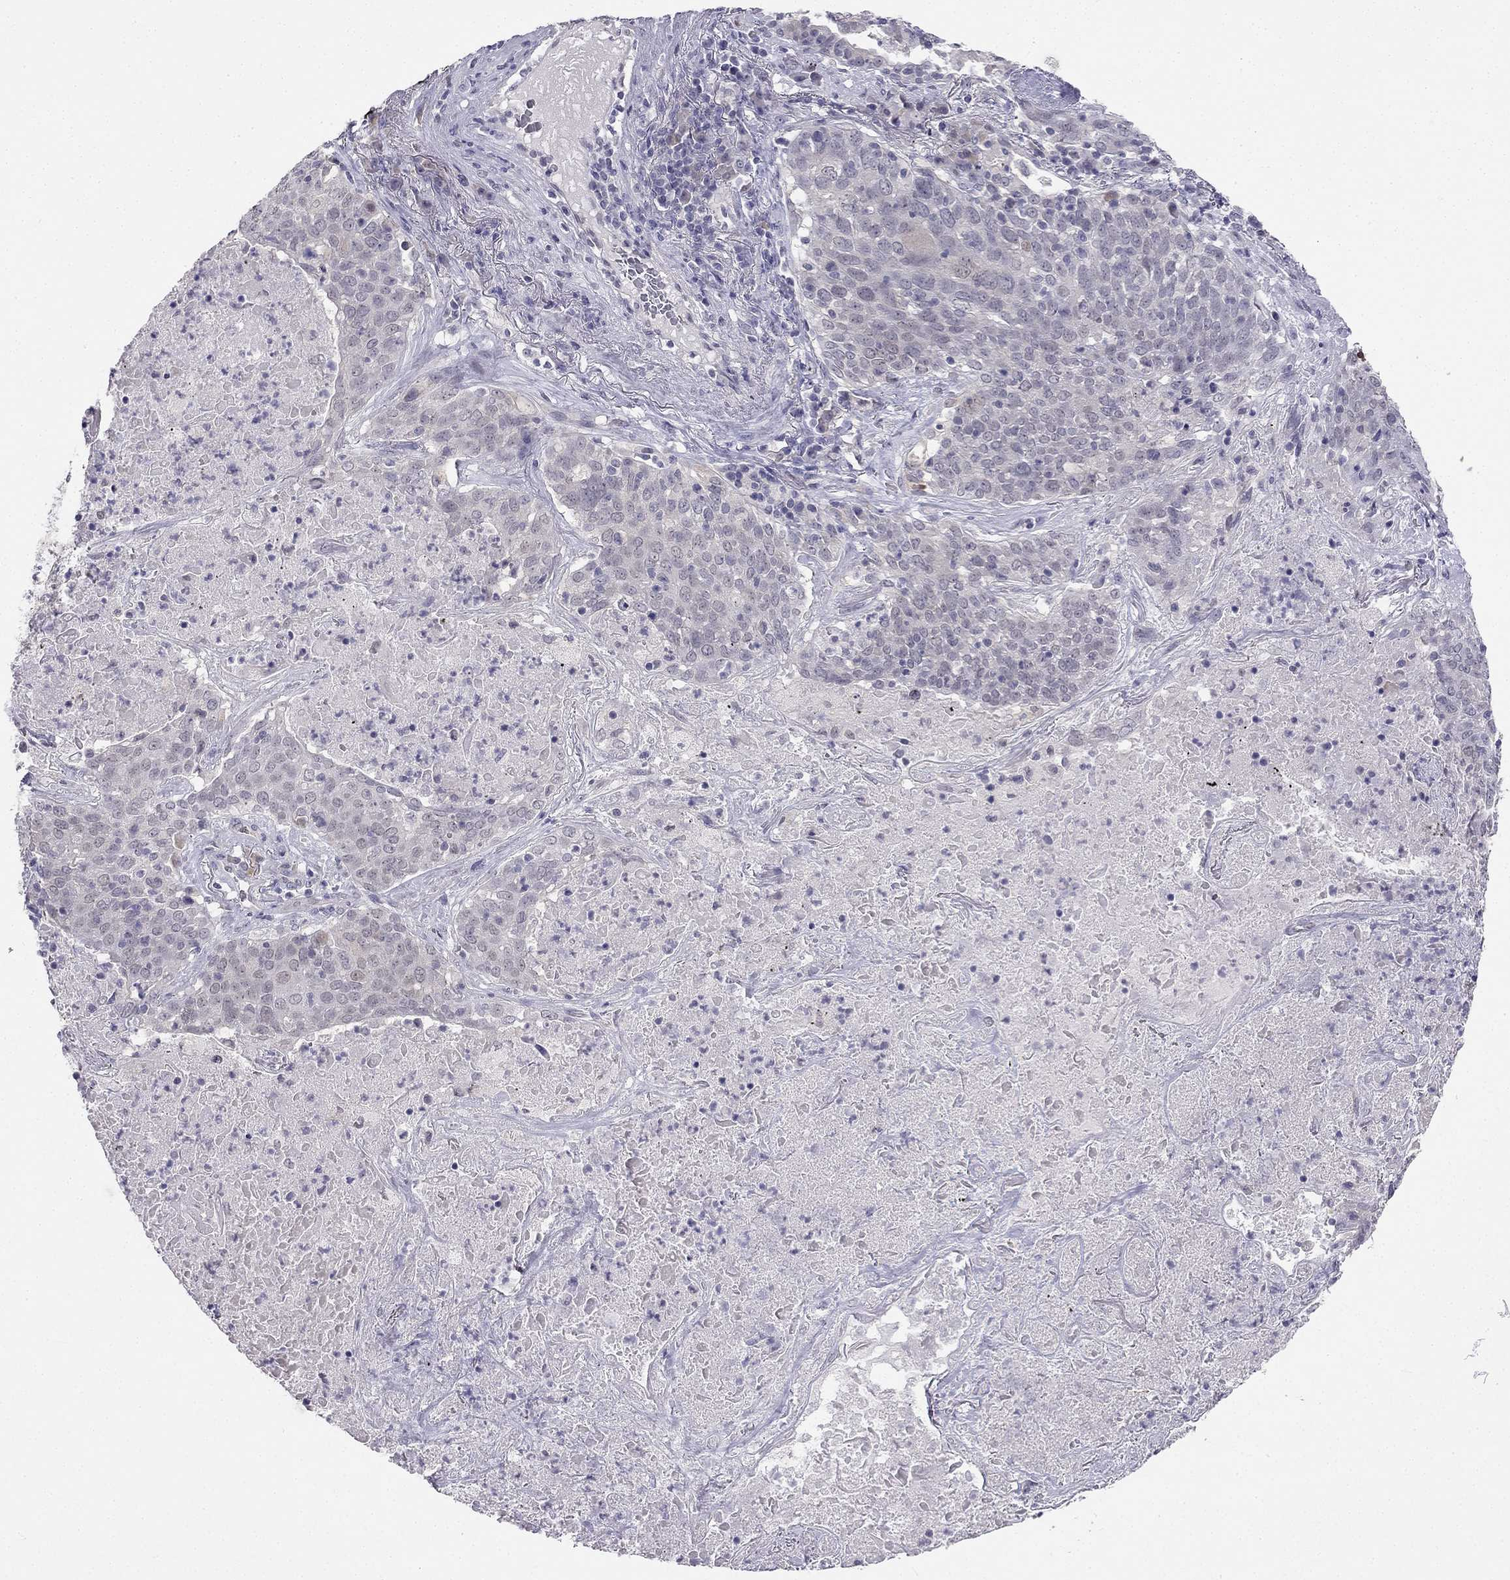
{"staining": {"intensity": "negative", "quantity": "none", "location": "none"}, "tissue": "lung cancer", "cell_type": "Tumor cells", "image_type": "cancer", "snomed": [{"axis": "morphology", "description": "Squamous cell carcinoma, NOS"}, {"axis": "topography", "description": "Lung"}], "caption": "Immunohistochemistry photomicrograph of lung squamous cell carcinoma stained for a protein (brown), which shows no staining in tumor cells.", "gene": "C16orf89", "patient": {"sex": "male", "age": 82}}